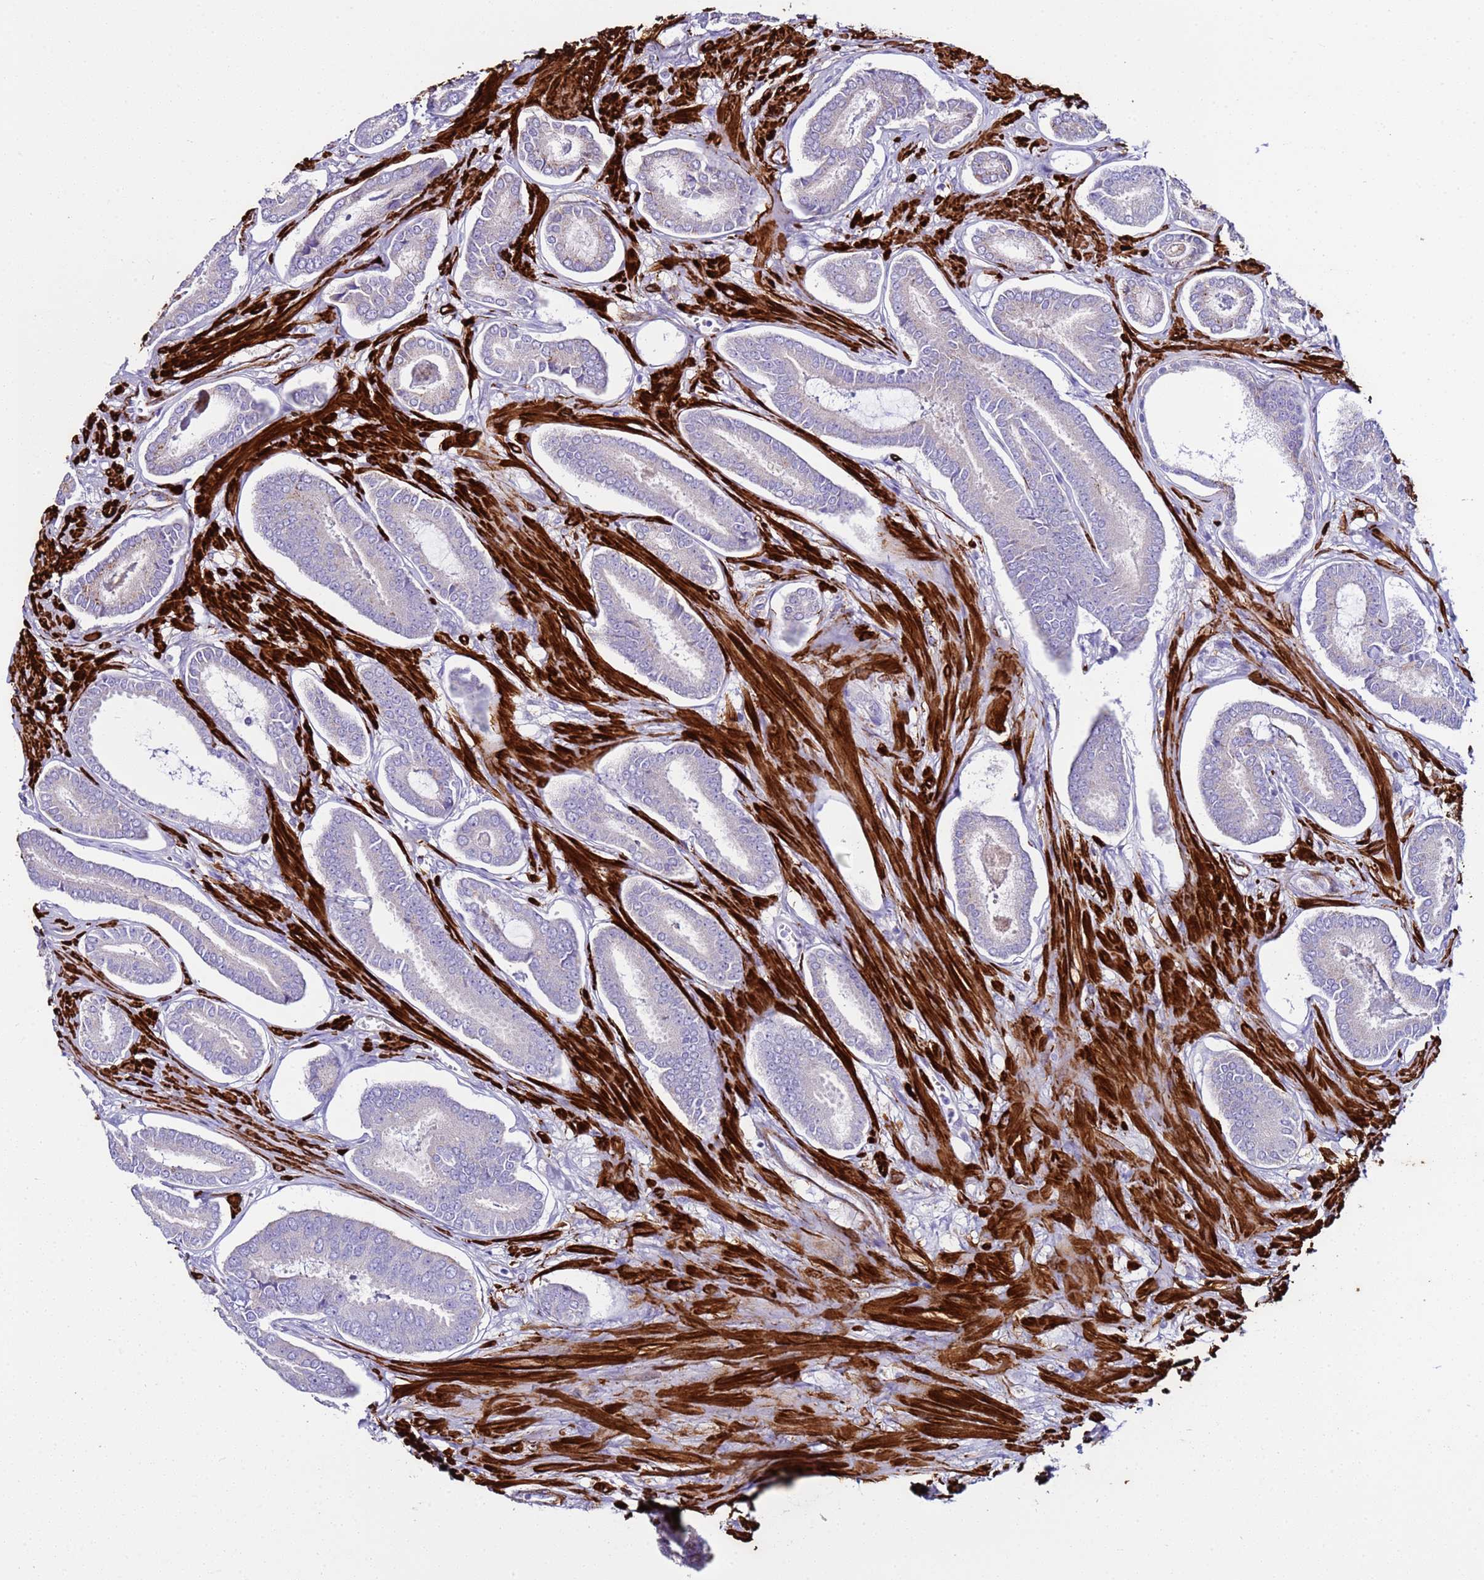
{"staining": {"intensity": "negative", "quantity": "none", "location": "none"}, "tissue": "prostate cancer", "cell_type": "Tumor cells", "image_type": "cancer", "snomed": [{"axis": "morphology", "description": "Adenocarcinoma, NOS"}, {"axis": "topography", "description": "Prostate and seminal vesicle, NOS"}], "caption": "Prostate adenocarcinoma was stained to show a protein in brown. There is no significant staining in tumor cells.", "gene": "RABL2B", "patient": {"sex": "male", "age": 76}}